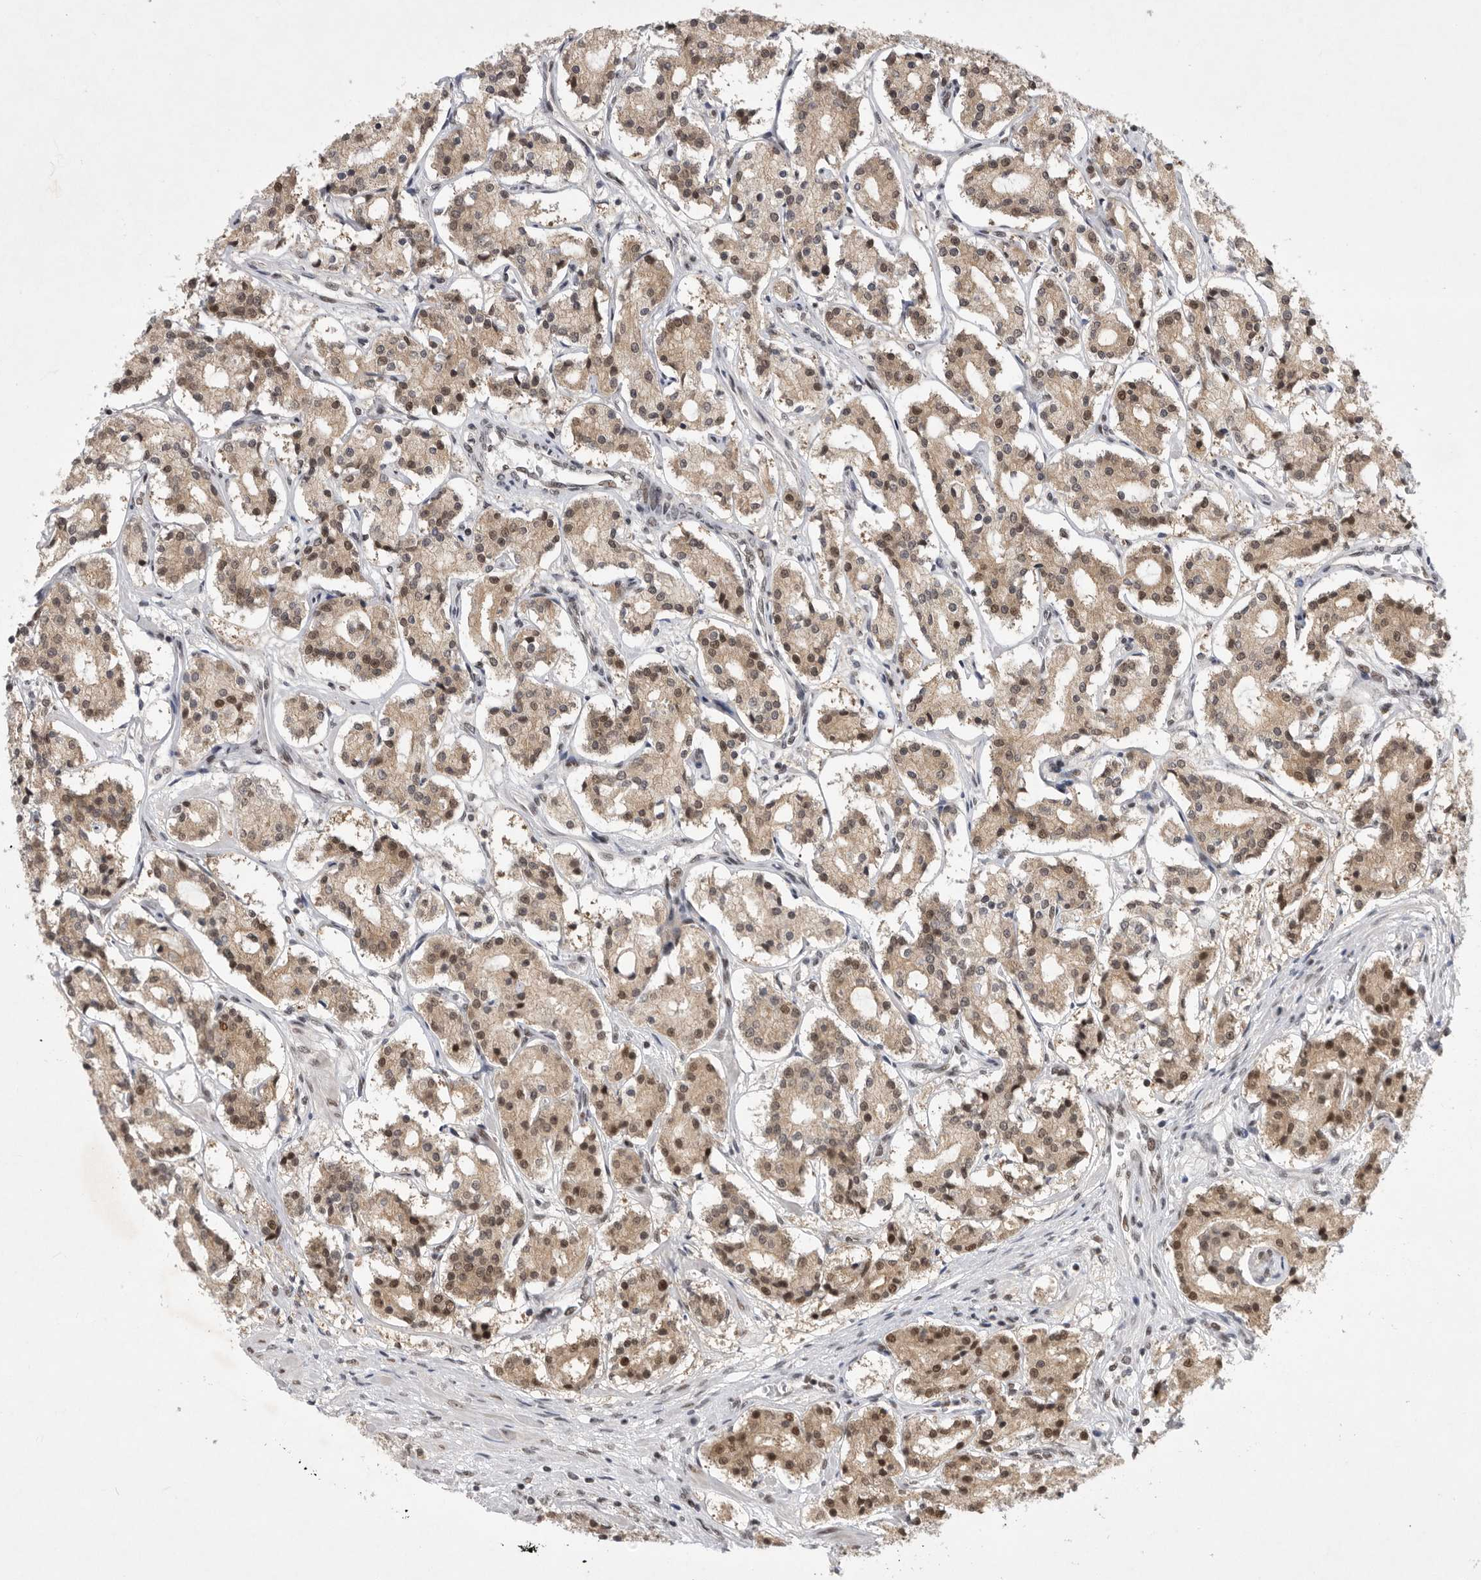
{"staining": {"intensity": "moderate", "quantity": ">75%", "location": "cytoplasmic/membranous,nuclear"}, "tissue": "prostate cancer", "cell_type": "Tumor cells", "image_type": "cancer", "snomed": [{"axis": "morphology", "description": "Adenocarcinoma, High grade"}, {"axis": "topography", "description": "Prostate"}], "caption": "Human prostate cancer (high-grade adenocarcinoma) stained for a protein (brown) shows moderate cytoplasmic/membranous and nuclear positive staining in about >75% of tumor cells.", "gene": "ZNF830", "patient": {"sex": "male", "age": 60}}